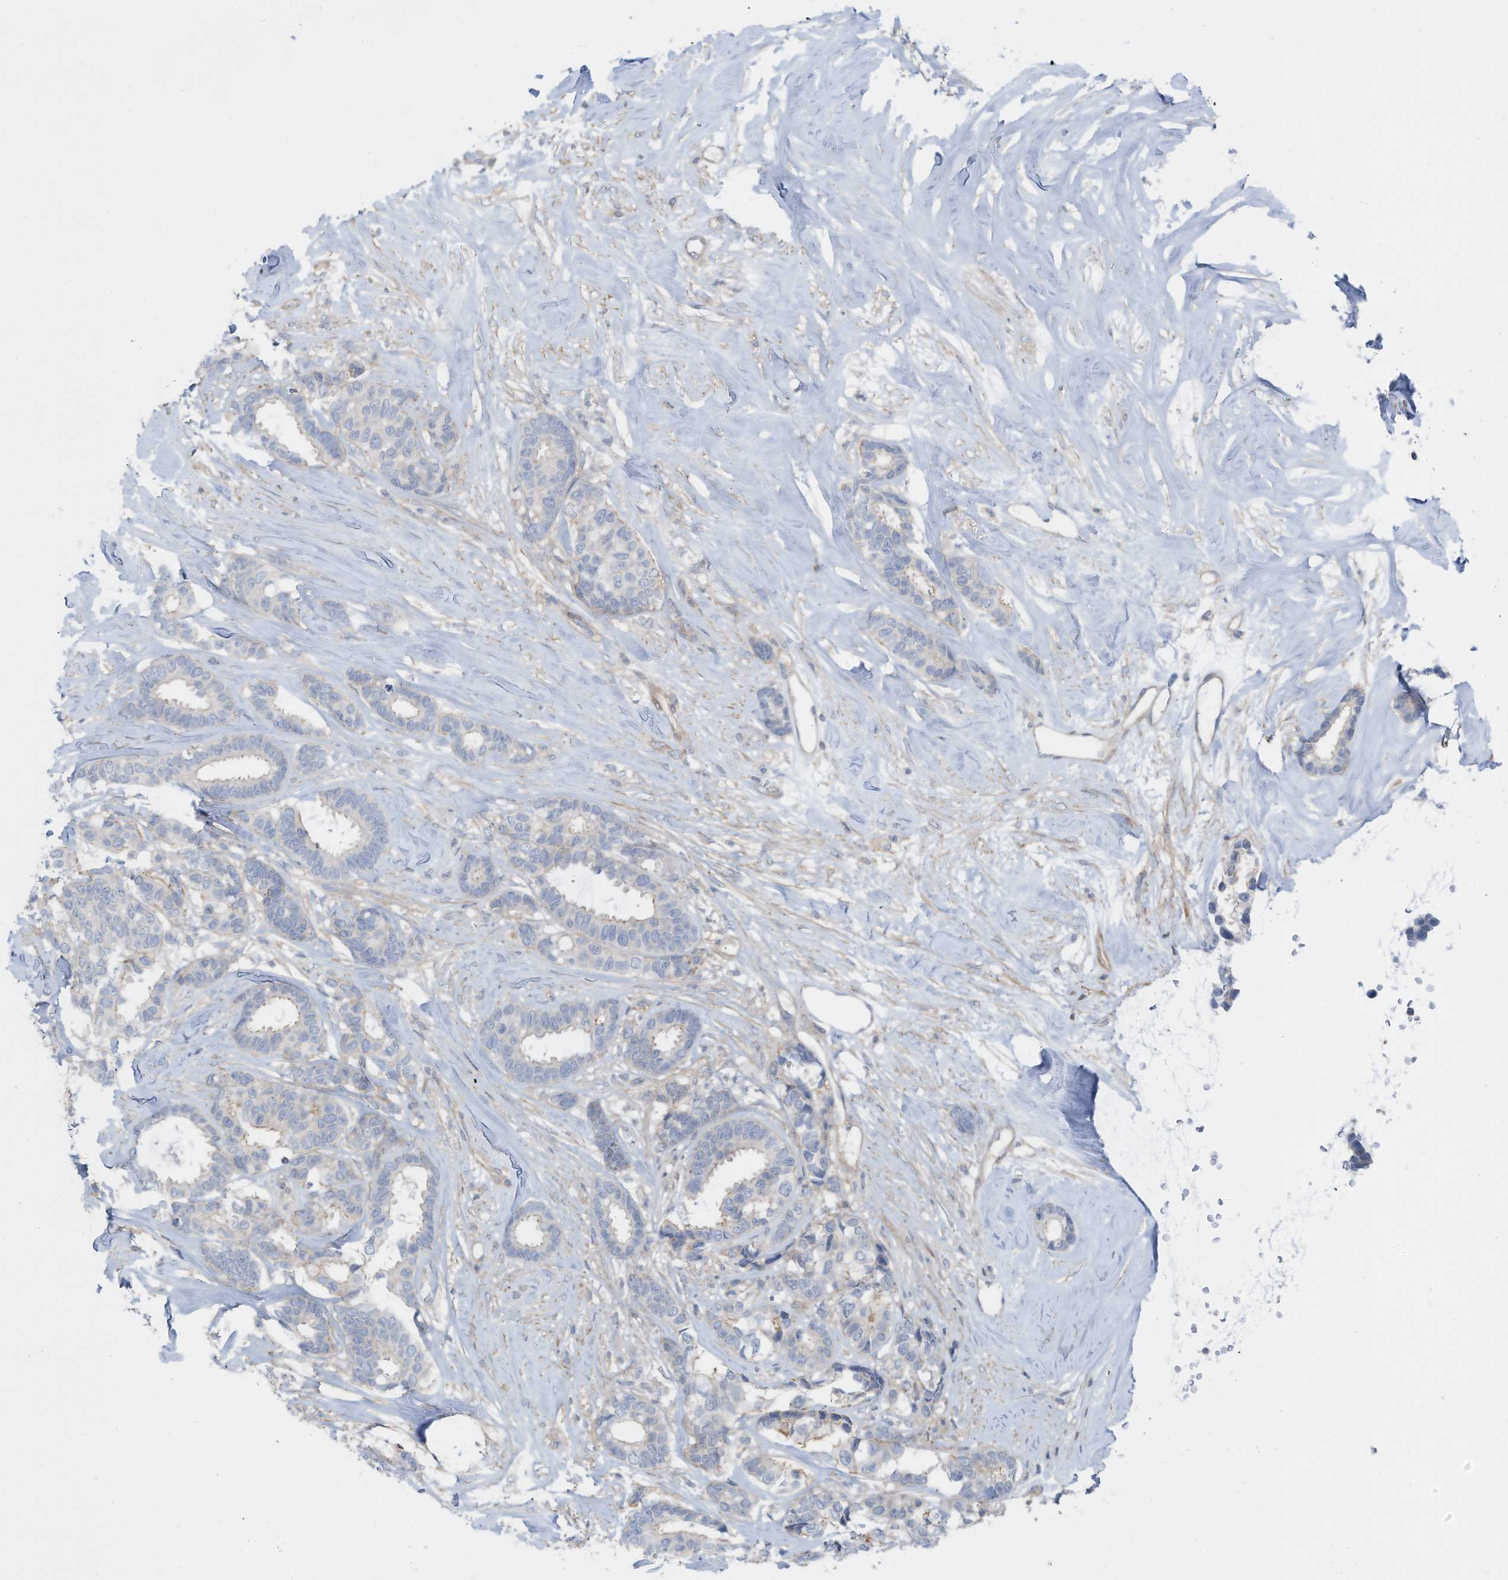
{"staining": {"intensity": "negative", "quantity": "none", "location": "none"}, "tissue": "breast cancer", "cell_type": "Tumor cells", "image_type": "cancer", "snomed": [{"axis": "morphology", "description": "Duct carcinoma"}, {"axis": "topography", "description": "Breast"}], "caption": "This is a histopathology image of immunohistochemistry (IHC) staining of invasive ductal carcinoma (breast), which shows no staining in tumor cells. (Stains: DAB IHC with hematoxylin counter stain, Microscopy: brightfield microscopy at high magnification).", "gene": "ZNF846", "patient": {"sex": "female", "age": 87}}